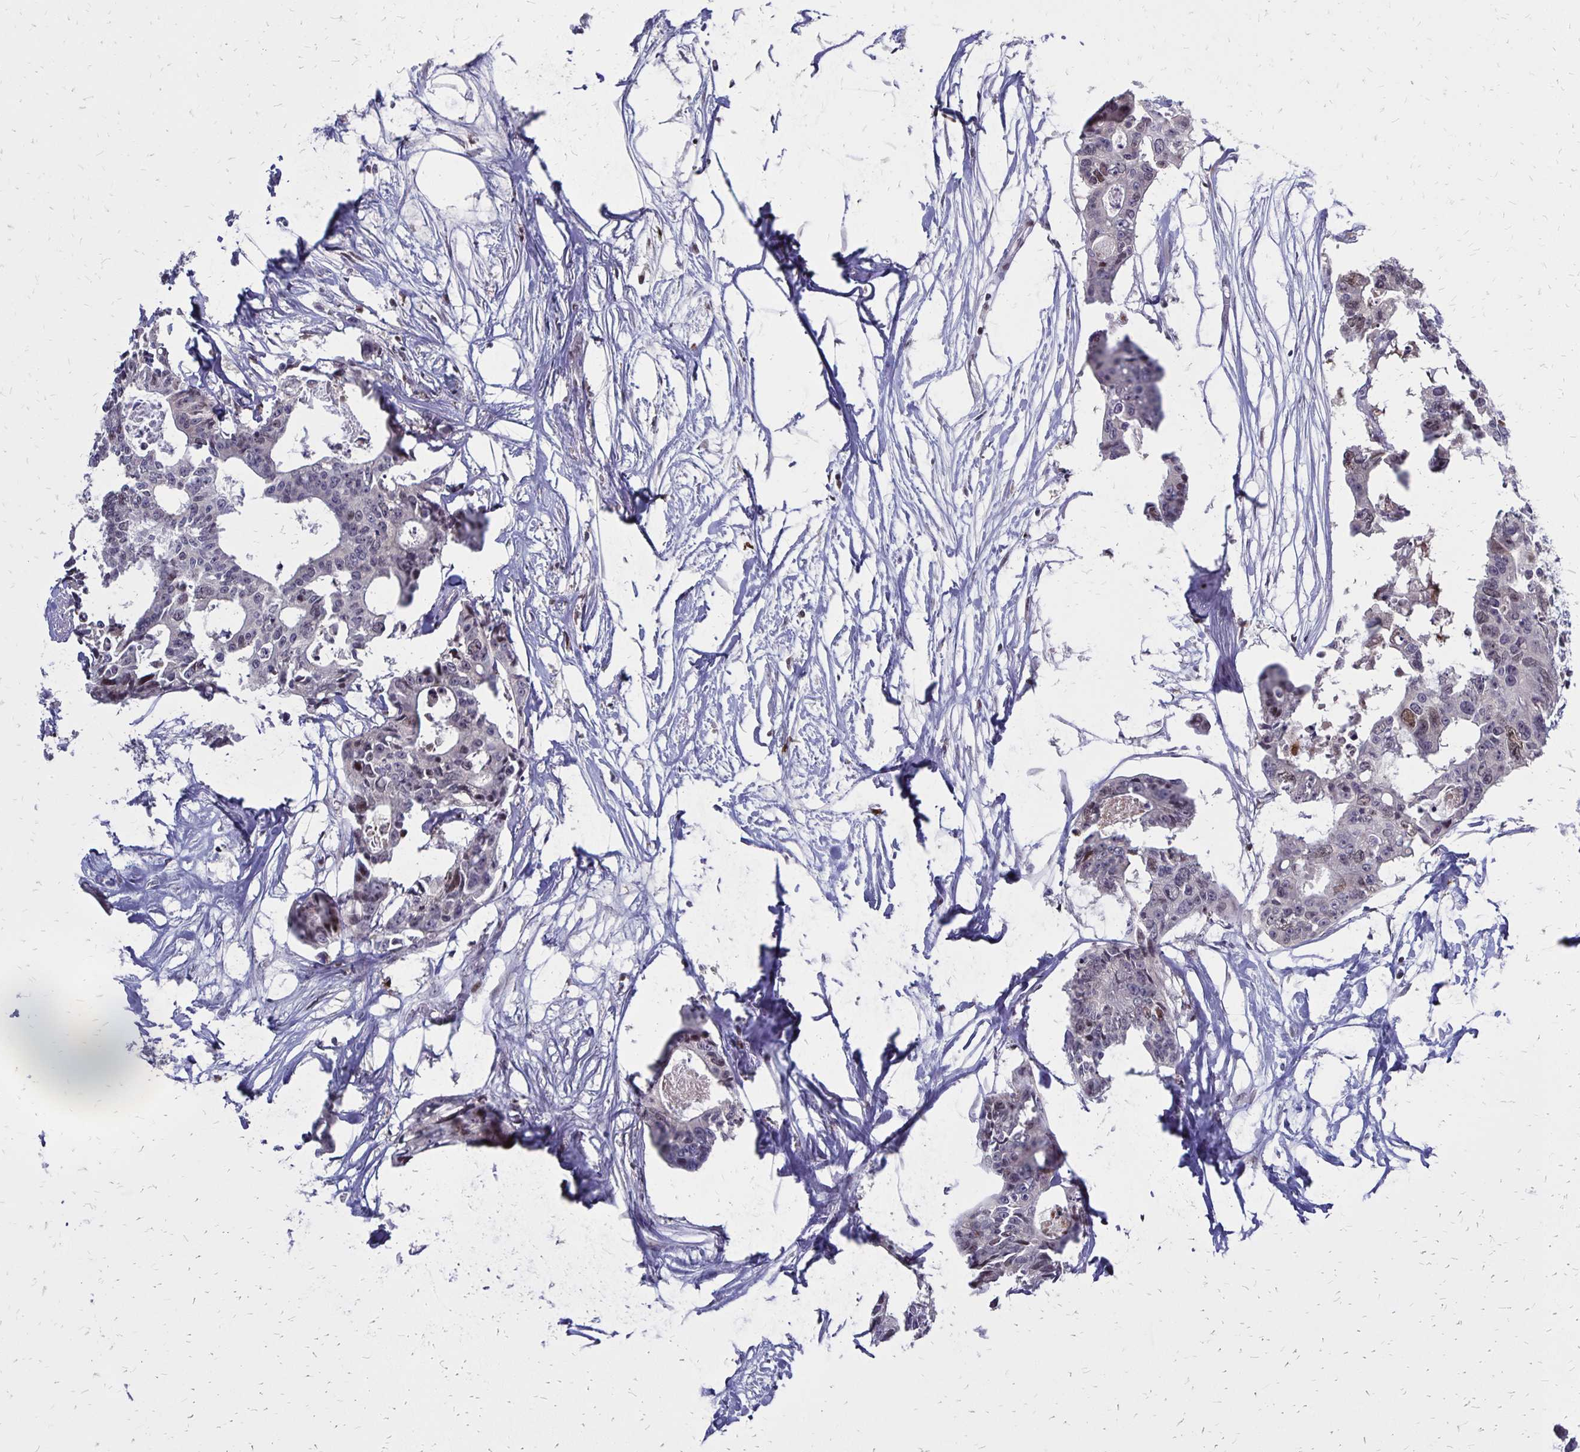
{"staining": {"intensity": "negative", "quantity": "none", "location": "none"}, "tissue": "colorectal cancer", "cell_type": "Tumor cells", "image_type": "cancer", "snomed": [{"axis": "morphology", "description": "Adenocarcinoma, NOS"}, {"axis": "topography", "description": "Rectum"}], "caption": "Tumor cells are negative for brown protein staining in colorectal adenocarcinoma.", "gene": "DCK", "patient": {"sex": "male", "age": 57}}